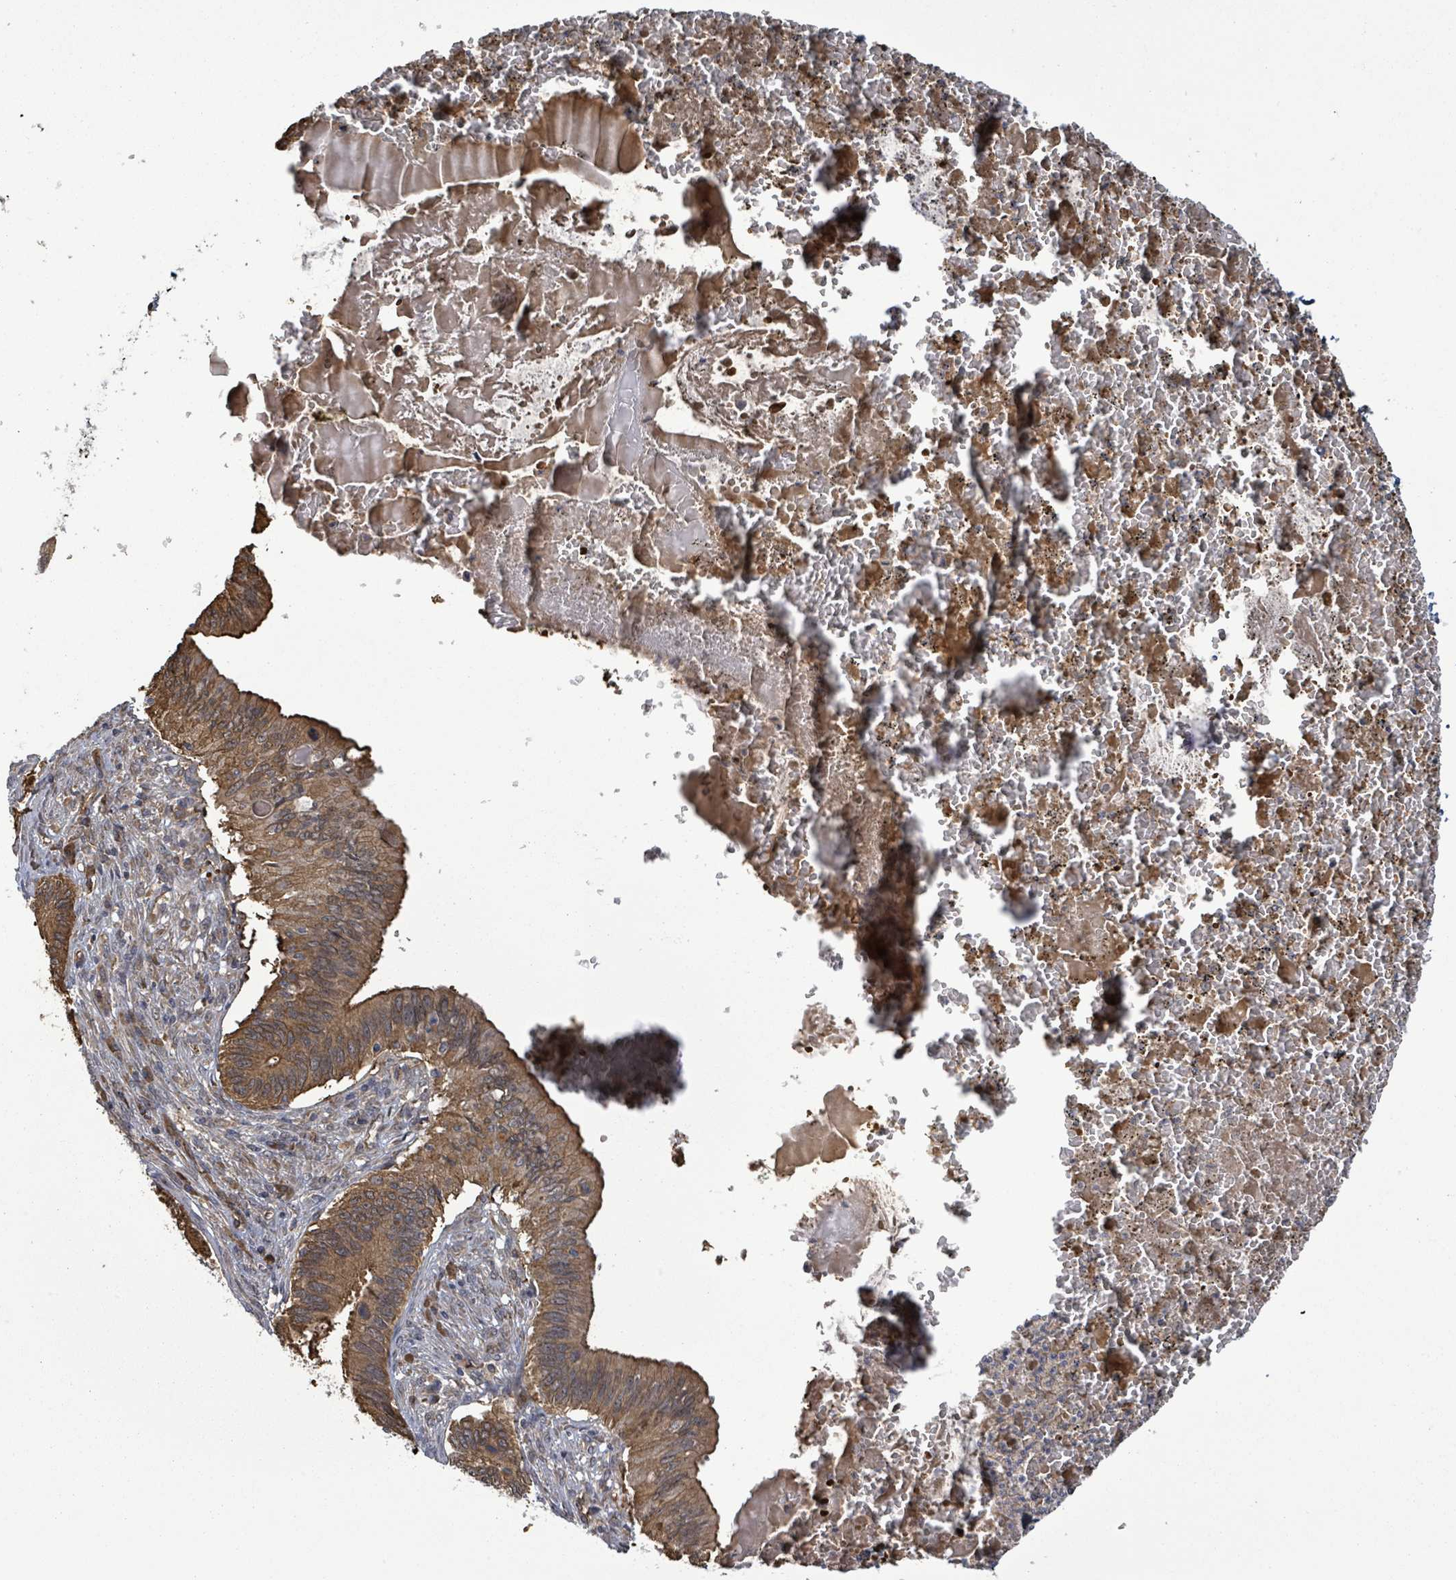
{"staining": {"intensity": "moderate", "quantity": ">75%", "location": "cytoplasmic/membranous"}, "tissue": "cervical cancer", "cell_type": "Tumor cells", "image_type": "cancer", "snomed": [{"axis": "morphology", "description": "Adenocarcinoma, NOS"}, {"axis": "topography", "description": "Cervix"}], "caption": "Immunohistochemistry (IHC) of human cervical cancer (adenocarcinoma) reveals medium levels of moderate cytoplasmic/membranous expression in about >75% of tumor cells.", "gene": "MAP3K6", "patient": {"sex": "female", "age": 42}}